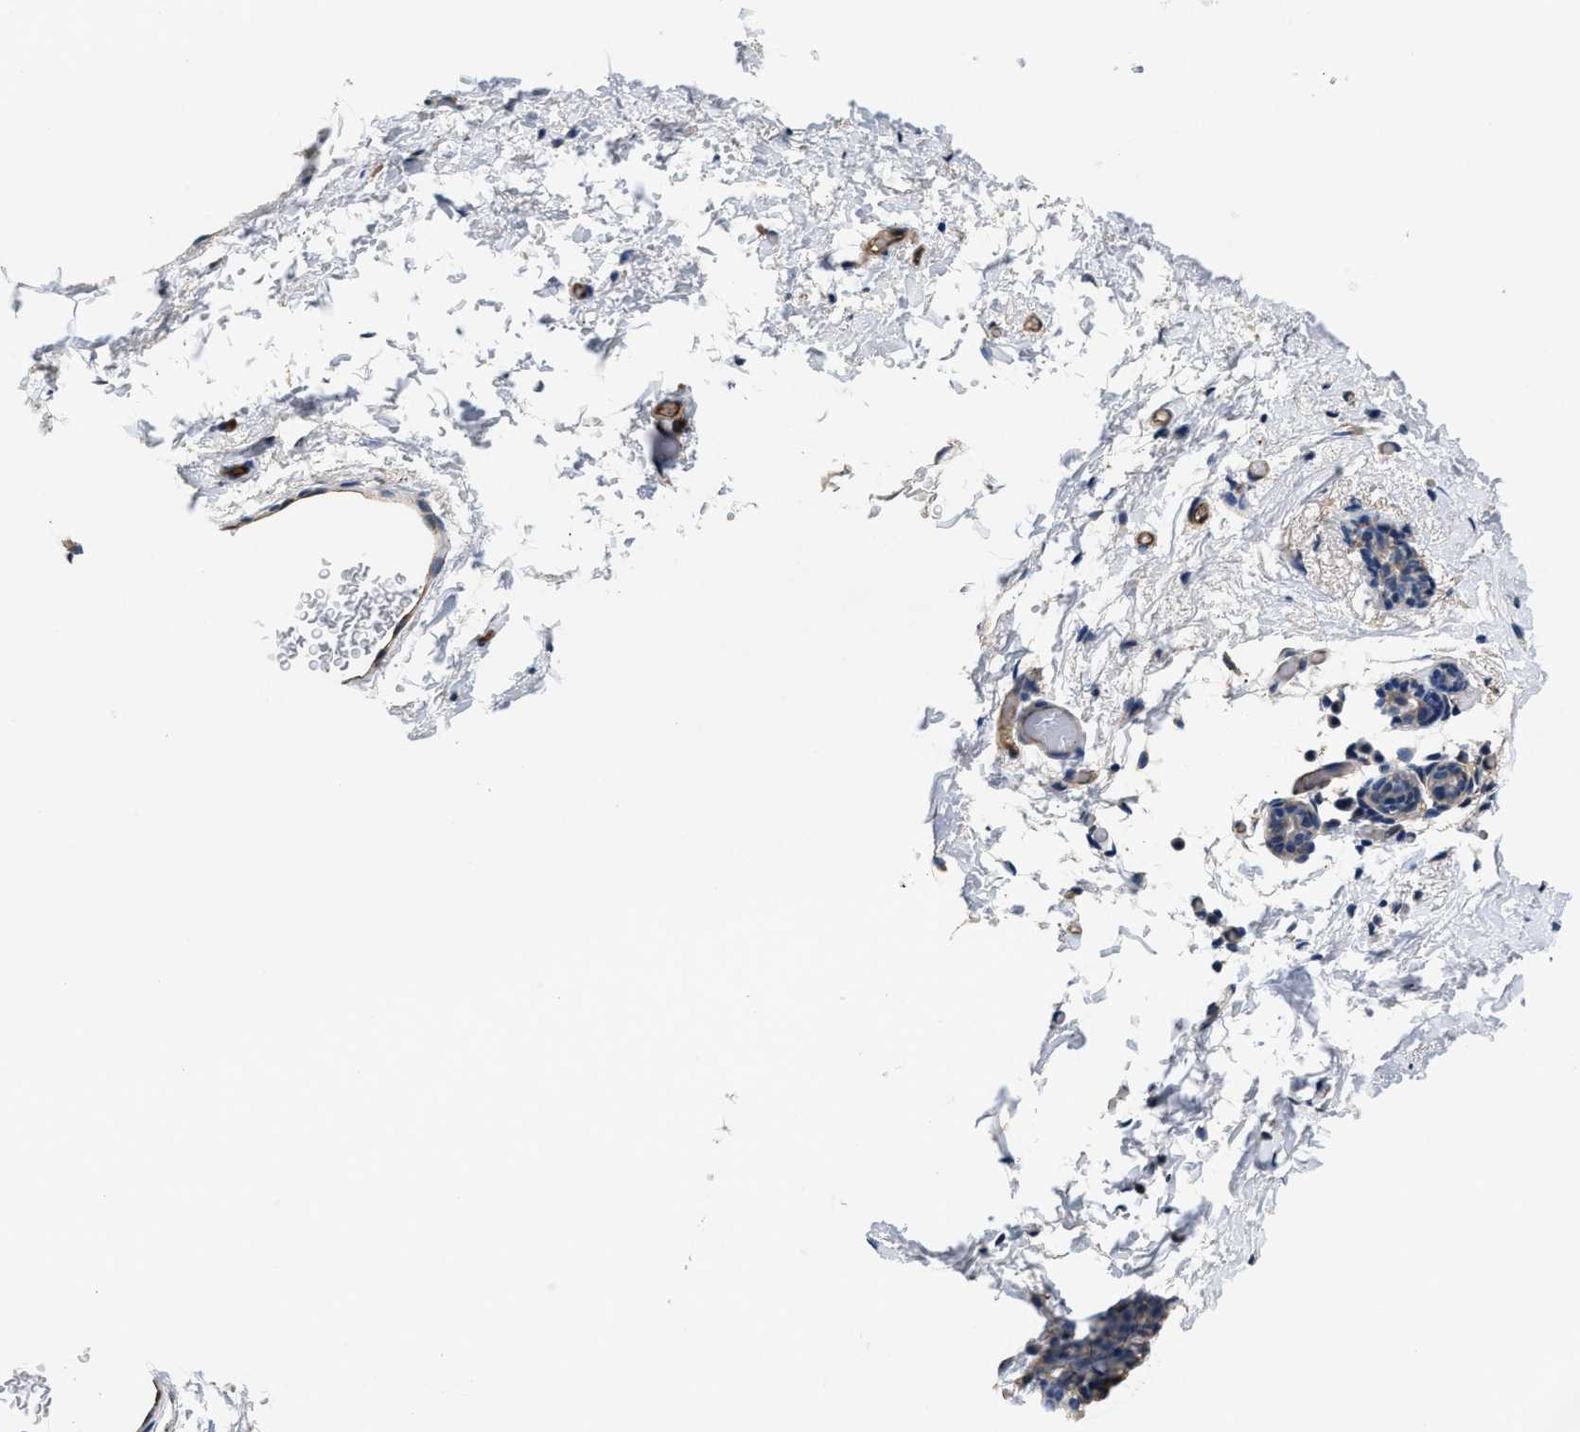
{"staining": {"intensity": "negative", "quantity": "none", "location": "none"}, "tissue": "breast", "cell_type": "Adipocytes", "image_type": "normal", "snomed": [{"axis": "morphology", "description": "Normal tissue, NOS"}, {"axis": "topography", "description": "Breast"}], "caption": "Unremarkable breast was stained to show a protein in brown. There is no significant expression in adipocytes. (Immunohistochemistry, brightfield microscopy, high magnification).", "gene": "PEG10", "patient": {"sex": "female", "age": 62}}